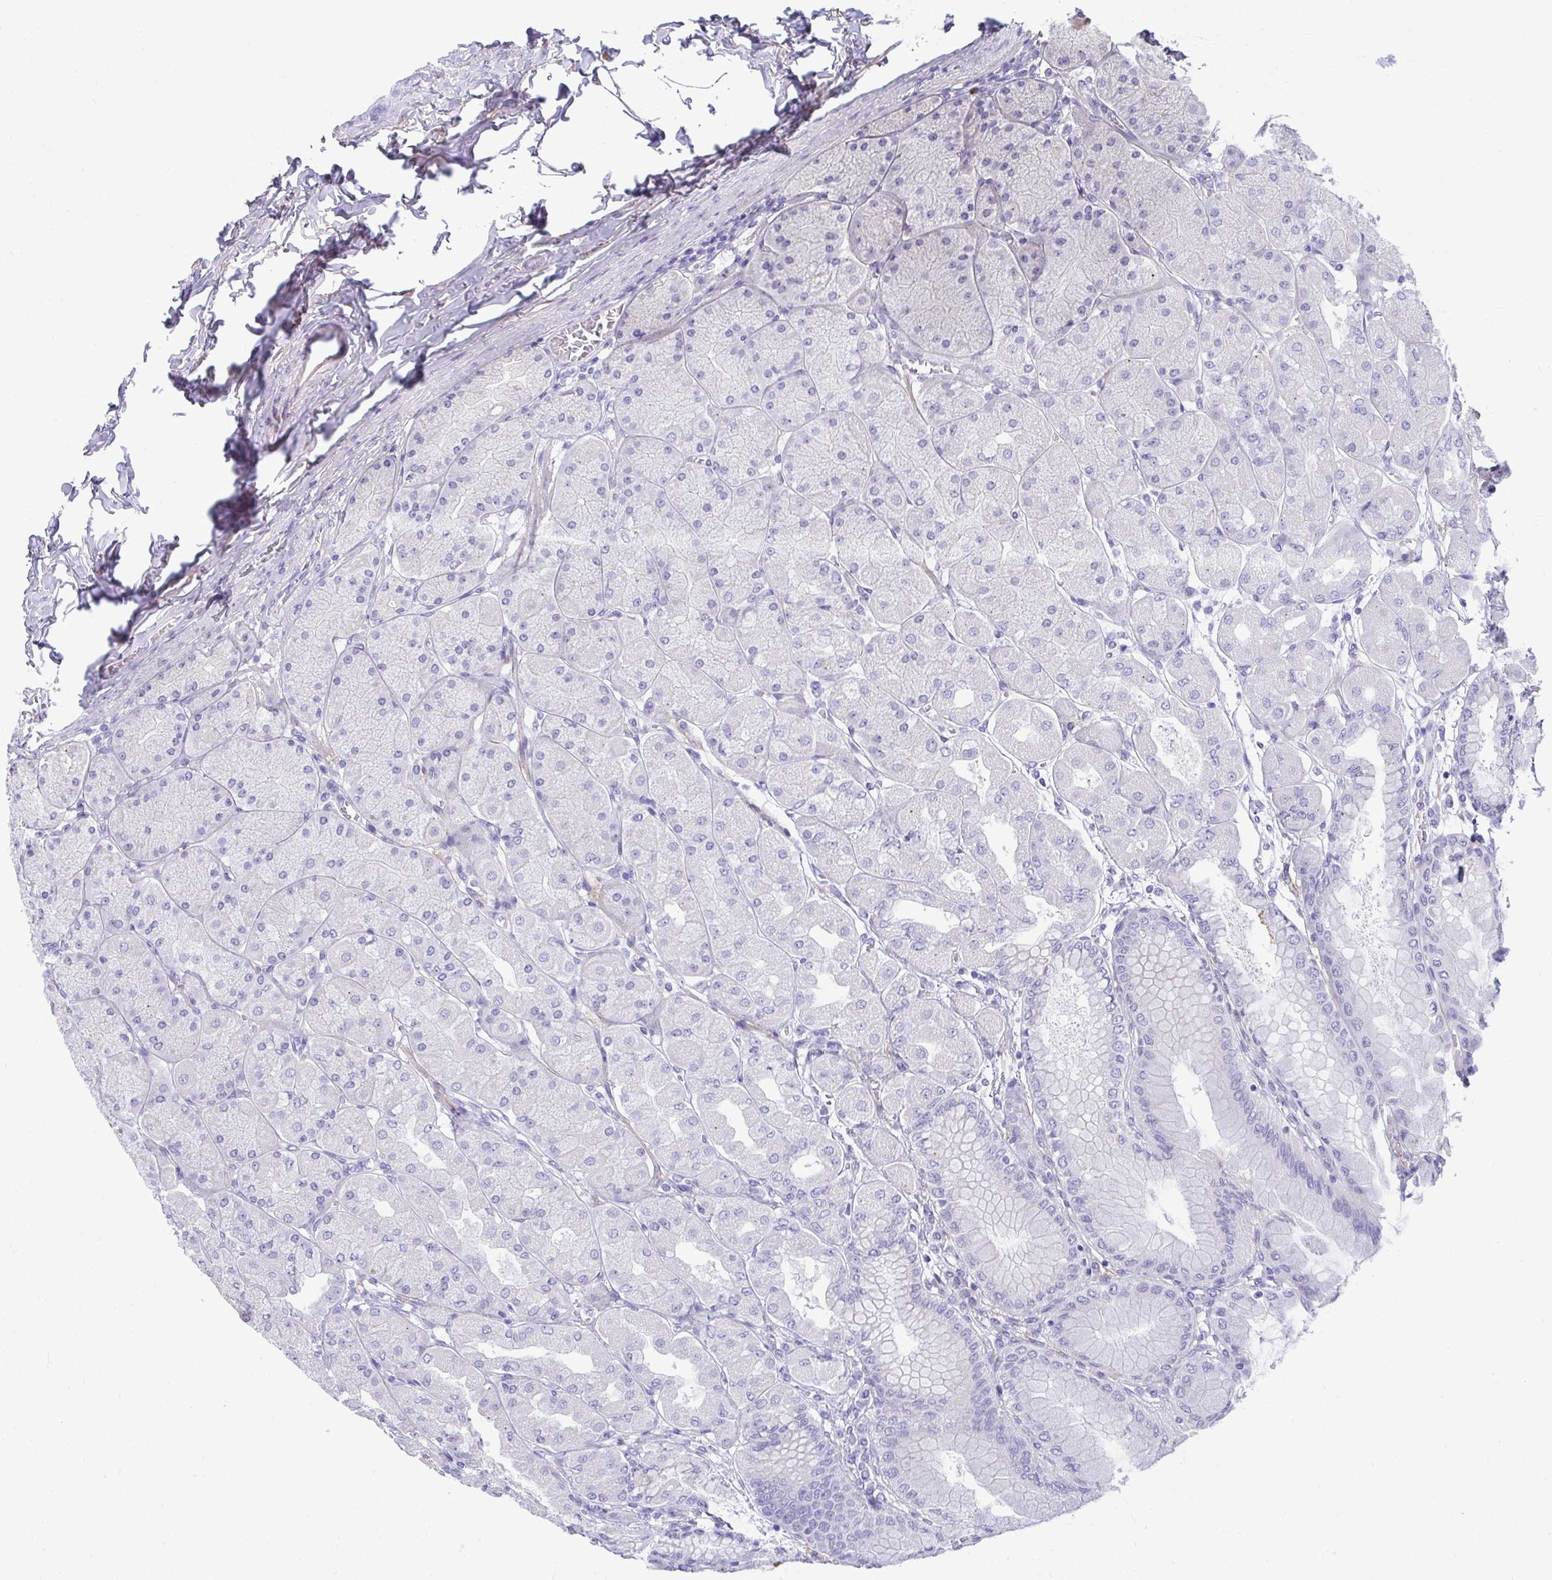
{"staining": {"intensity": "weak", "quantity": "<25%", "location": "cytoplasmic/membranous"}, "tissue": "stomach", "cell_type": "Glandular cells", "image_type": "normal", "snomed": [{"axis": "morphology", "description": "Normal tissue, NOS"}, {"axis": "topography", "description": "Stomach, upper"}], "caption": "Photomicrograph shows no significant protein positivity in glandular cells of unremarkable stomach. Brightfield microscopy of immunohistochemistry stained with DAB (brown) and hematoxylin (blue), captured at high magnification.", "gene": "PIGZ", "patient": {"sex": "female", "age": 56}}